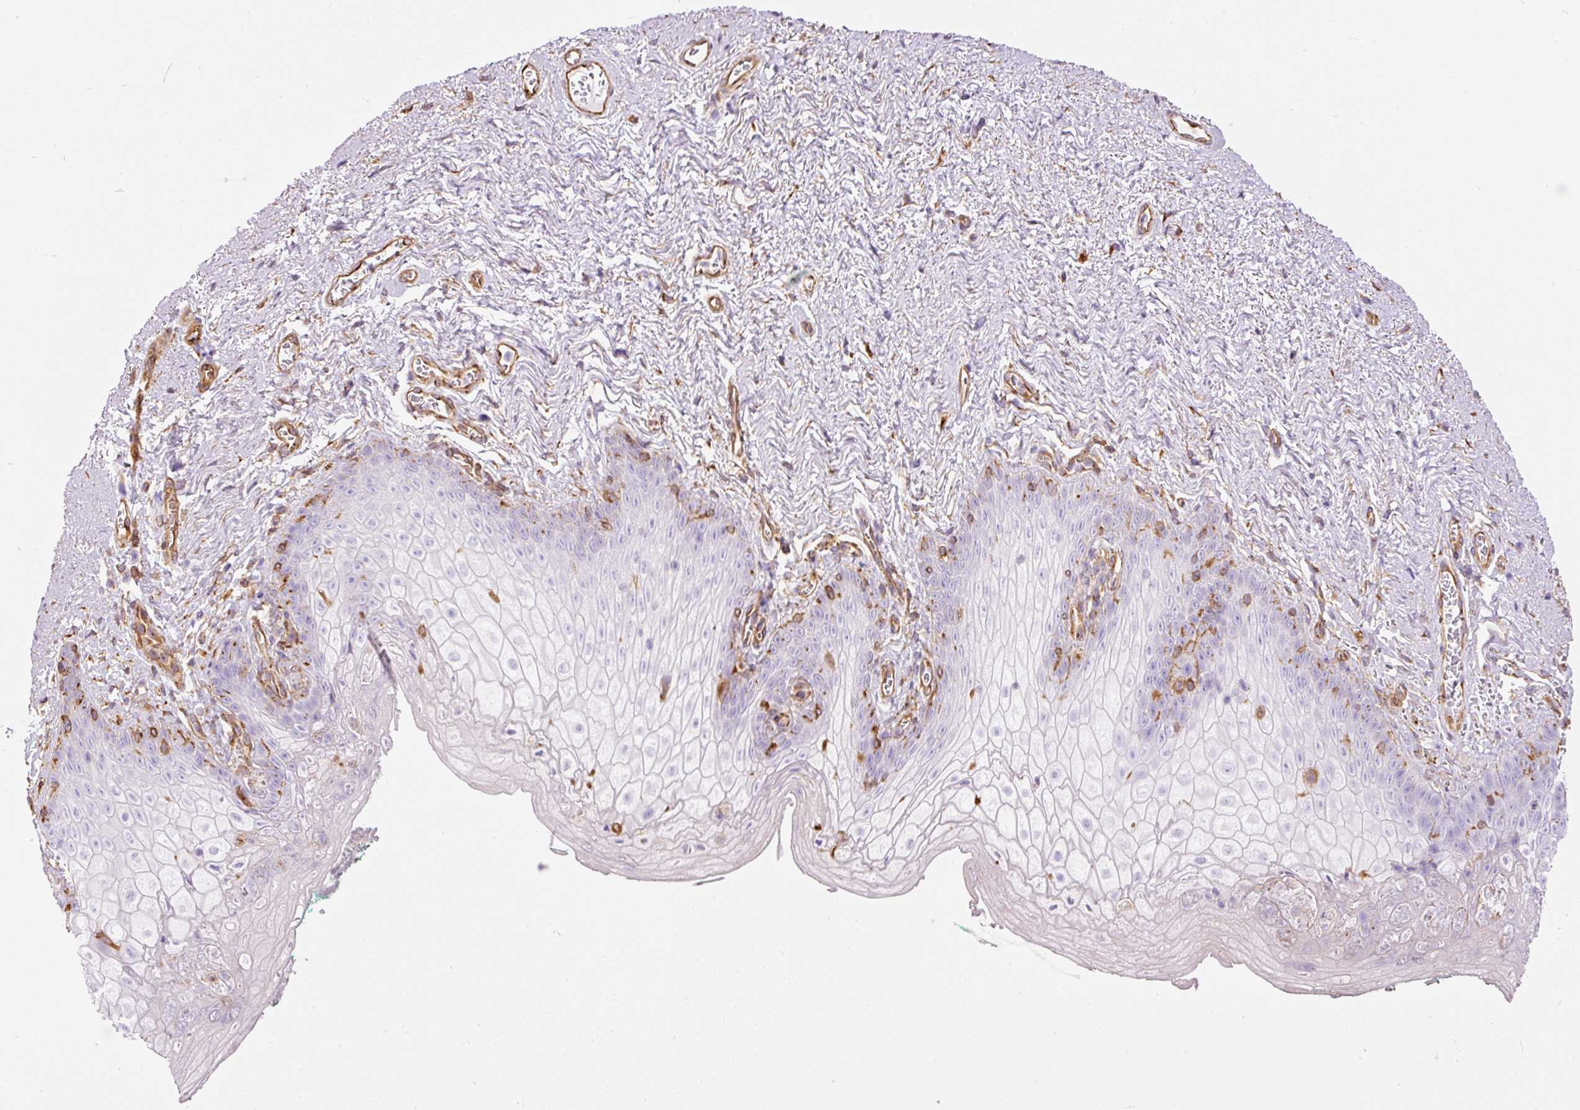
{"staining": {"intensity": "negative", "quantity": "none", "location": "none"}, "tissue": "vagina", "cell_type": "Squamous epithelial cells", "image_type": "normal", "snomed": [{"axis": "morphology", "description": "Normal tissue, NOS"}, {"axis": "topography", "description": "Vulva"}, {"axis": "topography", "description": "Vagina"}, {"axis": "topography", "description": "Peripheral nerve tissue"}], "caption": "This is an immunohistochemistry image of benign vagina. There is no positivity in squamous epithelial cells.", "gene": "ENSG00000249624", "patient": {"sex": "female", "age": 66}}